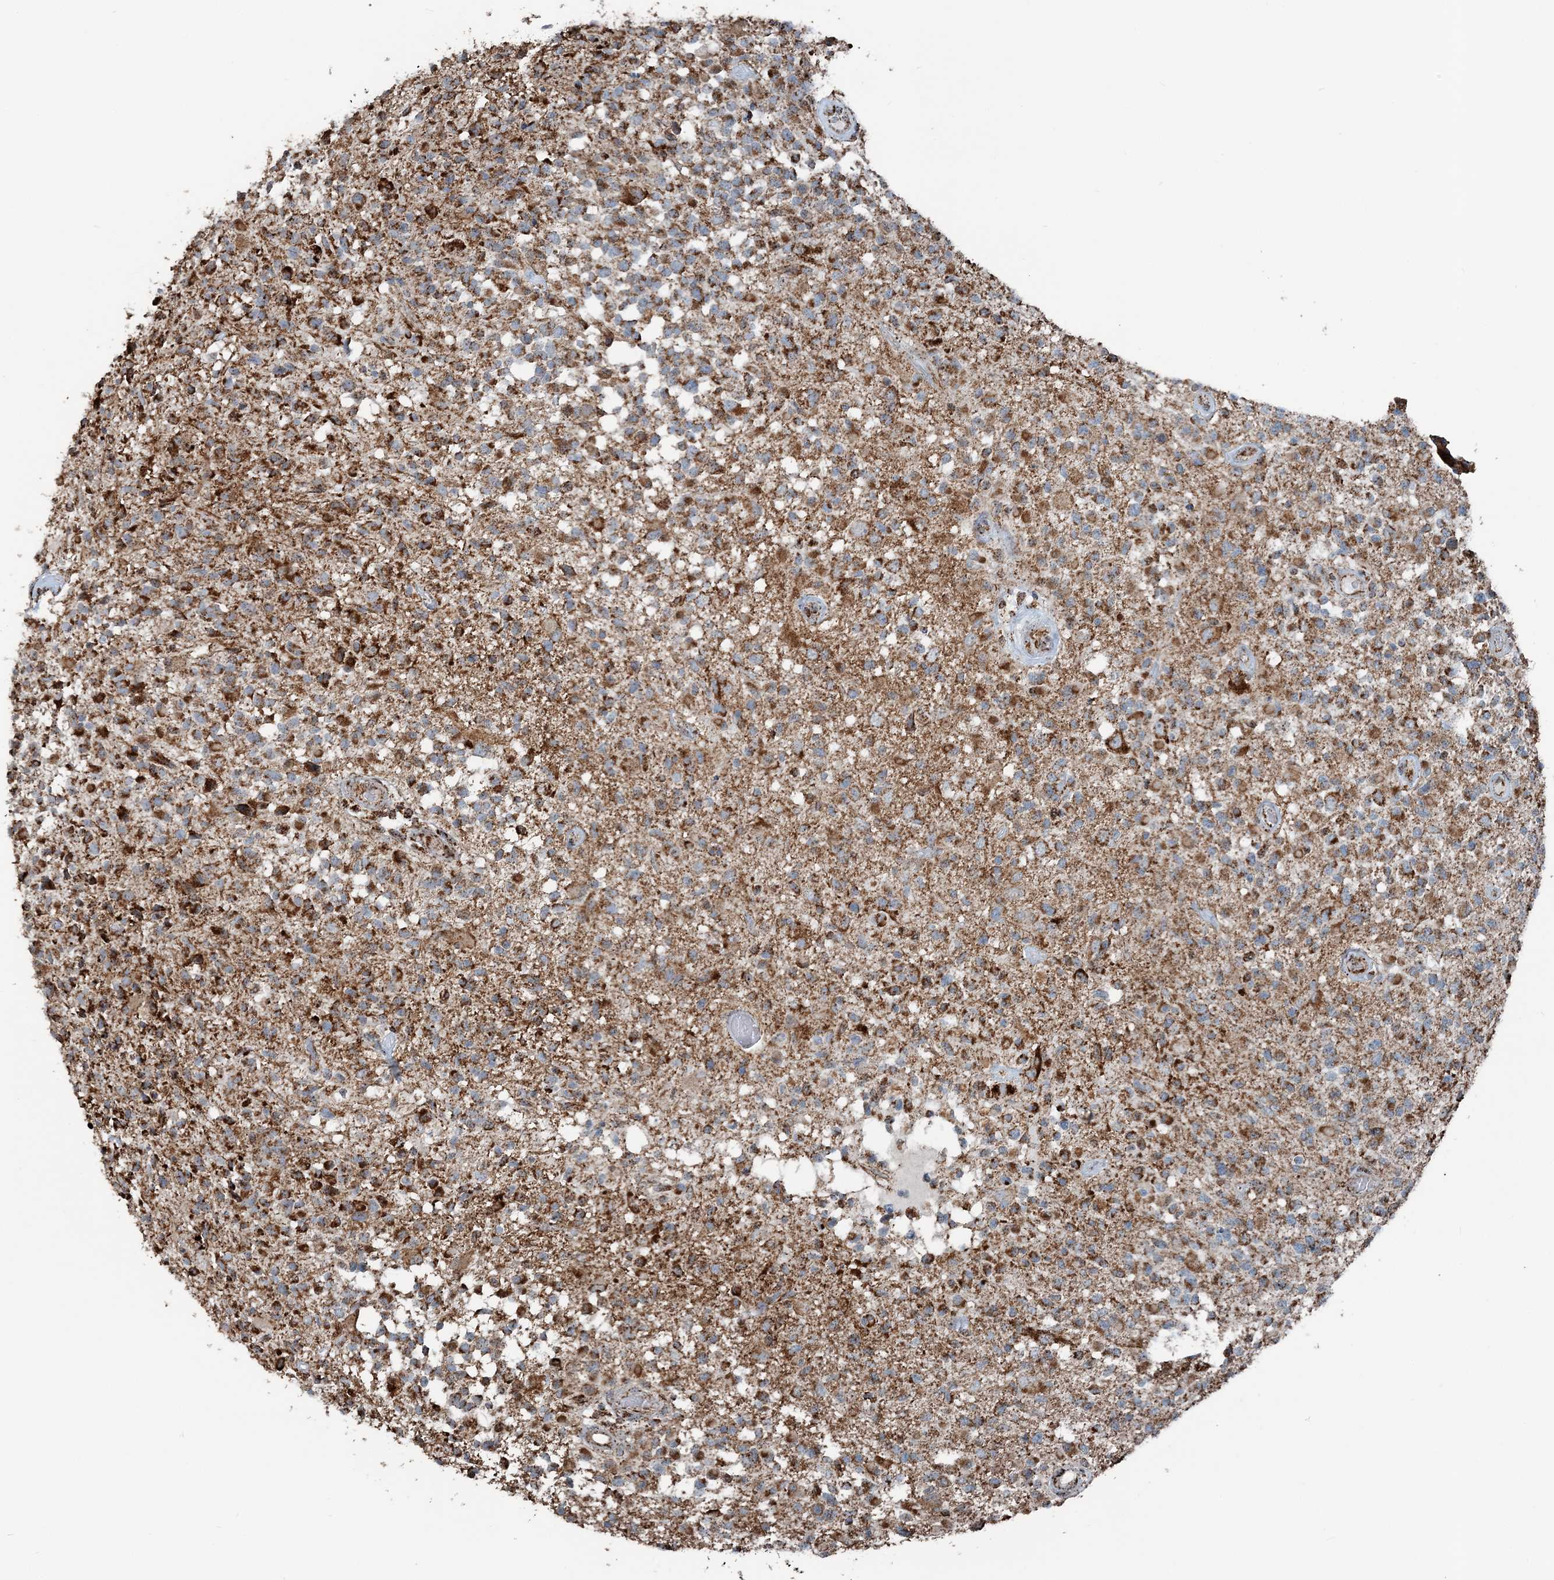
{"staining": {"intensity": "strong", "quantity": ">75%", "location": "cytoplasmic/membranous"}, "tissue": "glioma", "cell_type": "Tumor cells", "image_type": "cancer", "snomed": [{"axis": "morphology", "description": "Glioma, malignant, High grade"}, {"axis": "morphology", "description": "Glioblastoma, NOS"}, {"axis": "topography", "description": "Brain"}], "caption": "A high-resolution image shows immunohistochemistry (IHC) staining of malignant high-grade glioma, which displays strong cytoplasmic/membranous staining in about >75% of tumor cells. Immunohistochemistry stains the protein in brown and the nuclei are stained blue.", "gene": "SUCLG1", "patient": {"sex": "male", "age": 60}}